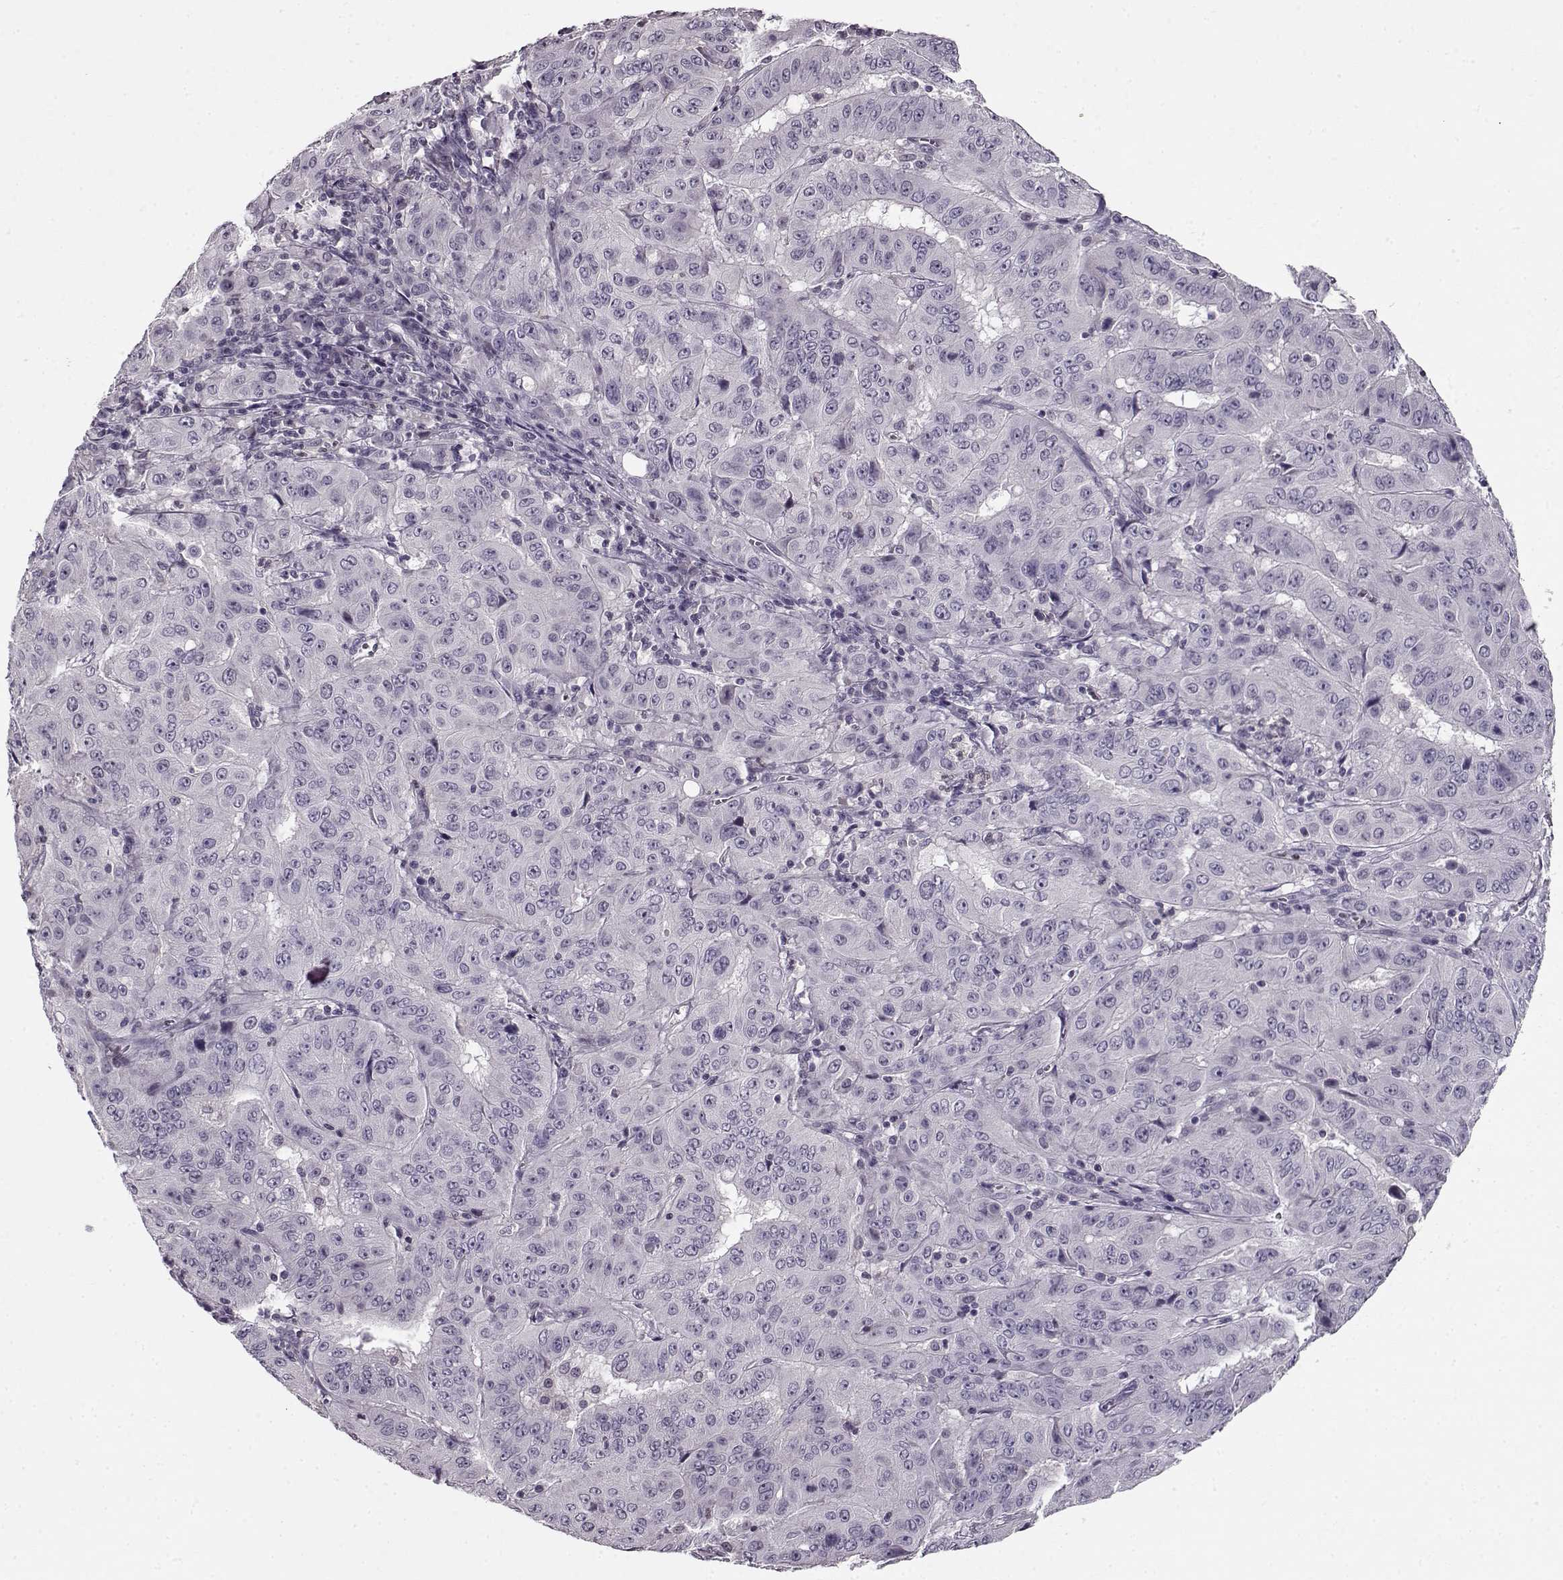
{"staining": {"intensity": "negative", "quantity": "none", "location": "none"}, "tissue": "pancreatic cancer", "cell_type": "Tumor cells", "image_type": "cancer", "snomed": [{"axis": "morphology", "description": "Adenocarcinoma, NOS"}, {"axis": "topography", "description": "Pancreas"}], "caption": "Immunohistochemical staining of pancreatic adenocarcinoma displays no significant positivity in tumor cells. (Brightfield microscopy of DAB immunohistochemistry at high magnification).", "gene": "RP1L1", "patient": {"sex": "male", "age": 63}}